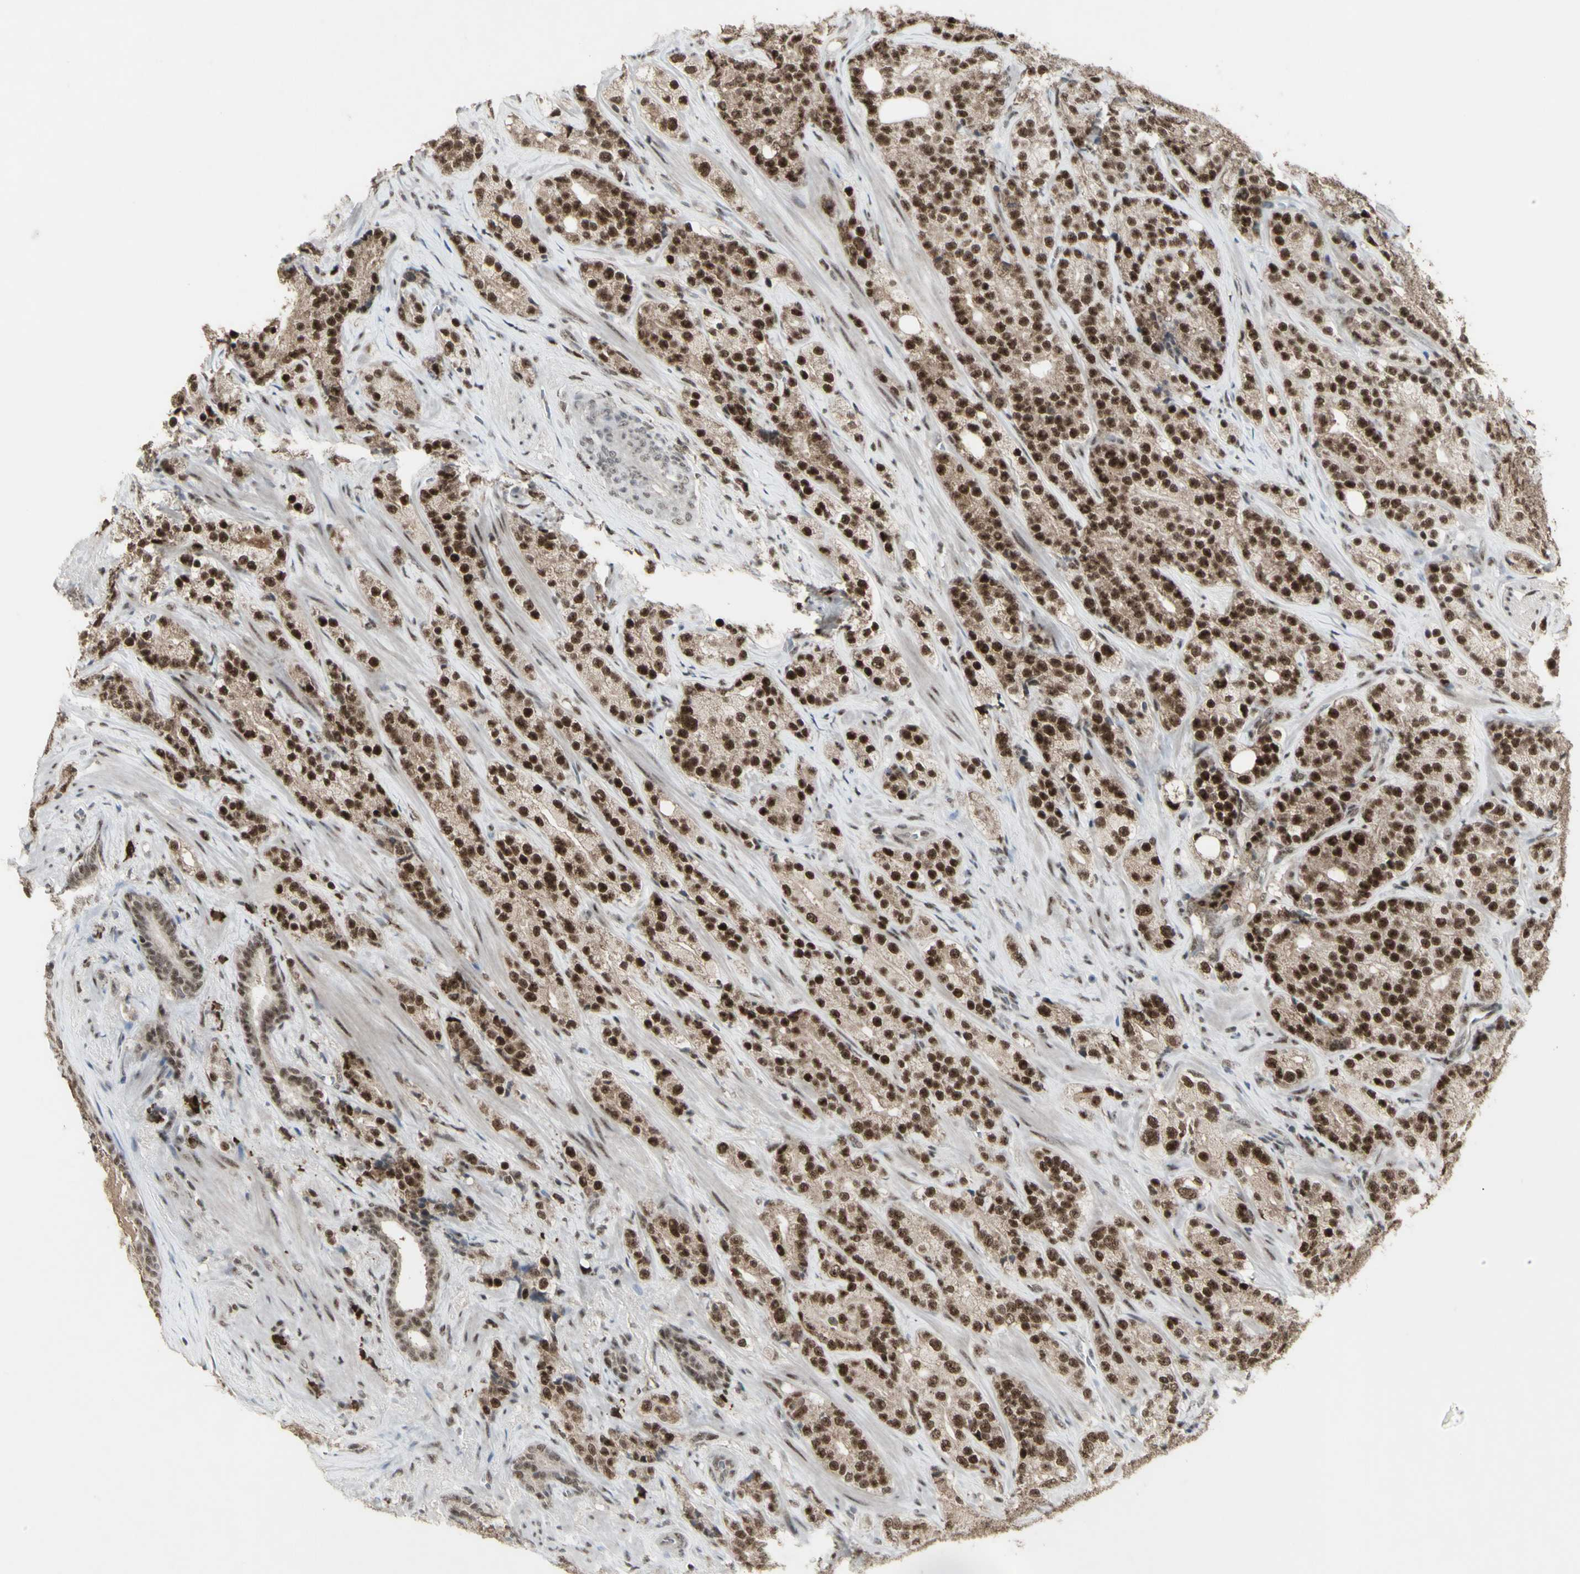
{"staining": {"intensity": "strong", "quantity": ">75%", "location": "nuclear"}, "tissue": "prostate cancer", "cell_type": "Tumor cells", "image_type": "cancer", "snomed": [{"axis": "morphology", "description": "Adenocarcinoma, High grade"}, {"axis": "topography", "description": "Prostate"}], "caption": "Protein staining shows strong nuclear expression in about >75% of tumor cells in prostate cancer.", "gene": "CCNT1", "patient": {"sex": "male", "age": 71}}